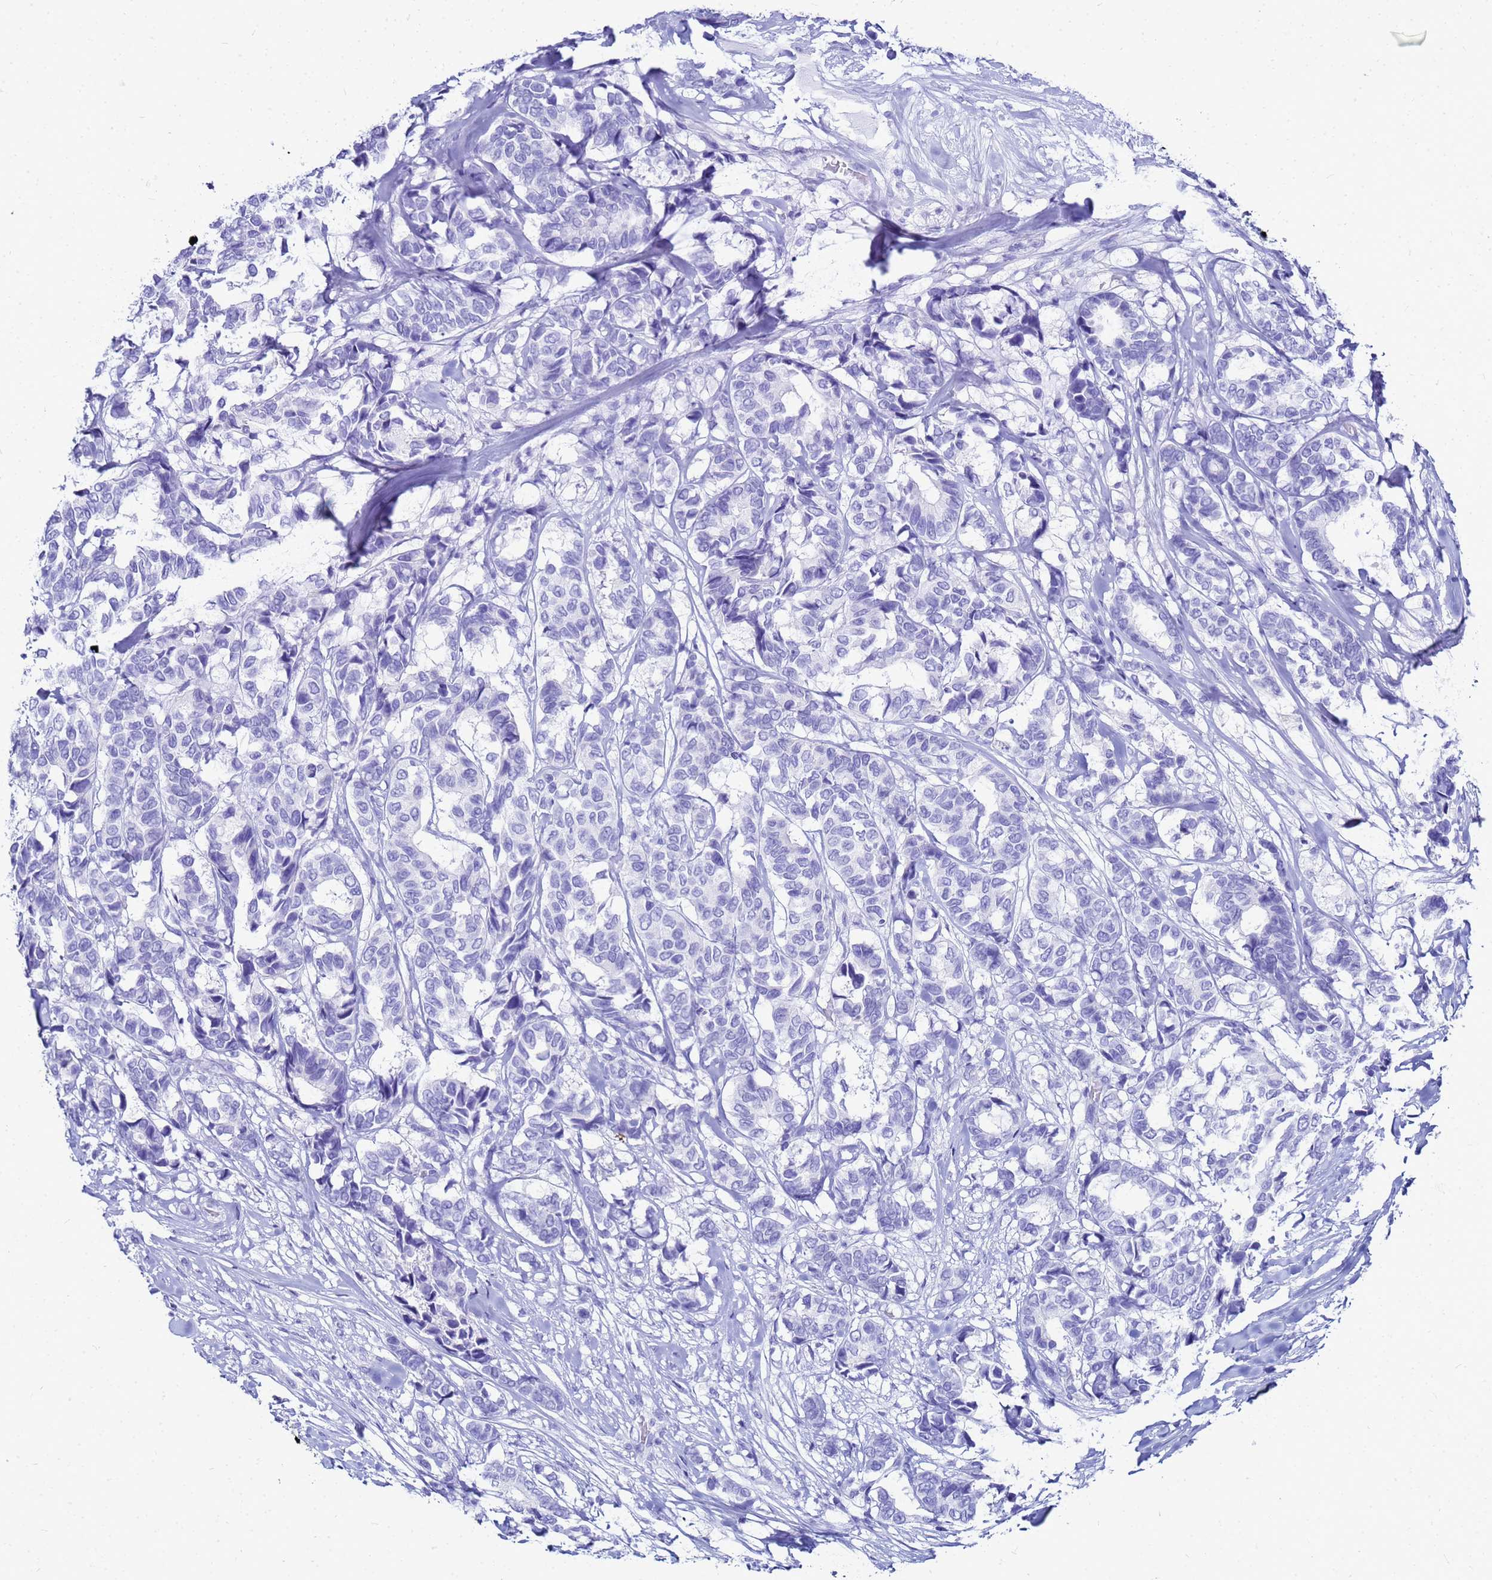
{"staining": {"intensity": "negative", "quantity": "none", "location": "none"}, "tissue": "breast cancer", "cell_type": "Tumor cells", "image_type": "cancer", "snomed": [{"axis": "morphology", "description": "Duct carcinoma"}, {"axis": "topography", "description": "Breast"}], "caption": "A high-resolution photomicrograph shows immunohistochemistry staining of breast cancer (intraductal carcinoma), which demonstrates no significant staining in tumor cells.", "gene": "CKB", "patient": {"sex": "female", "age": 87}}